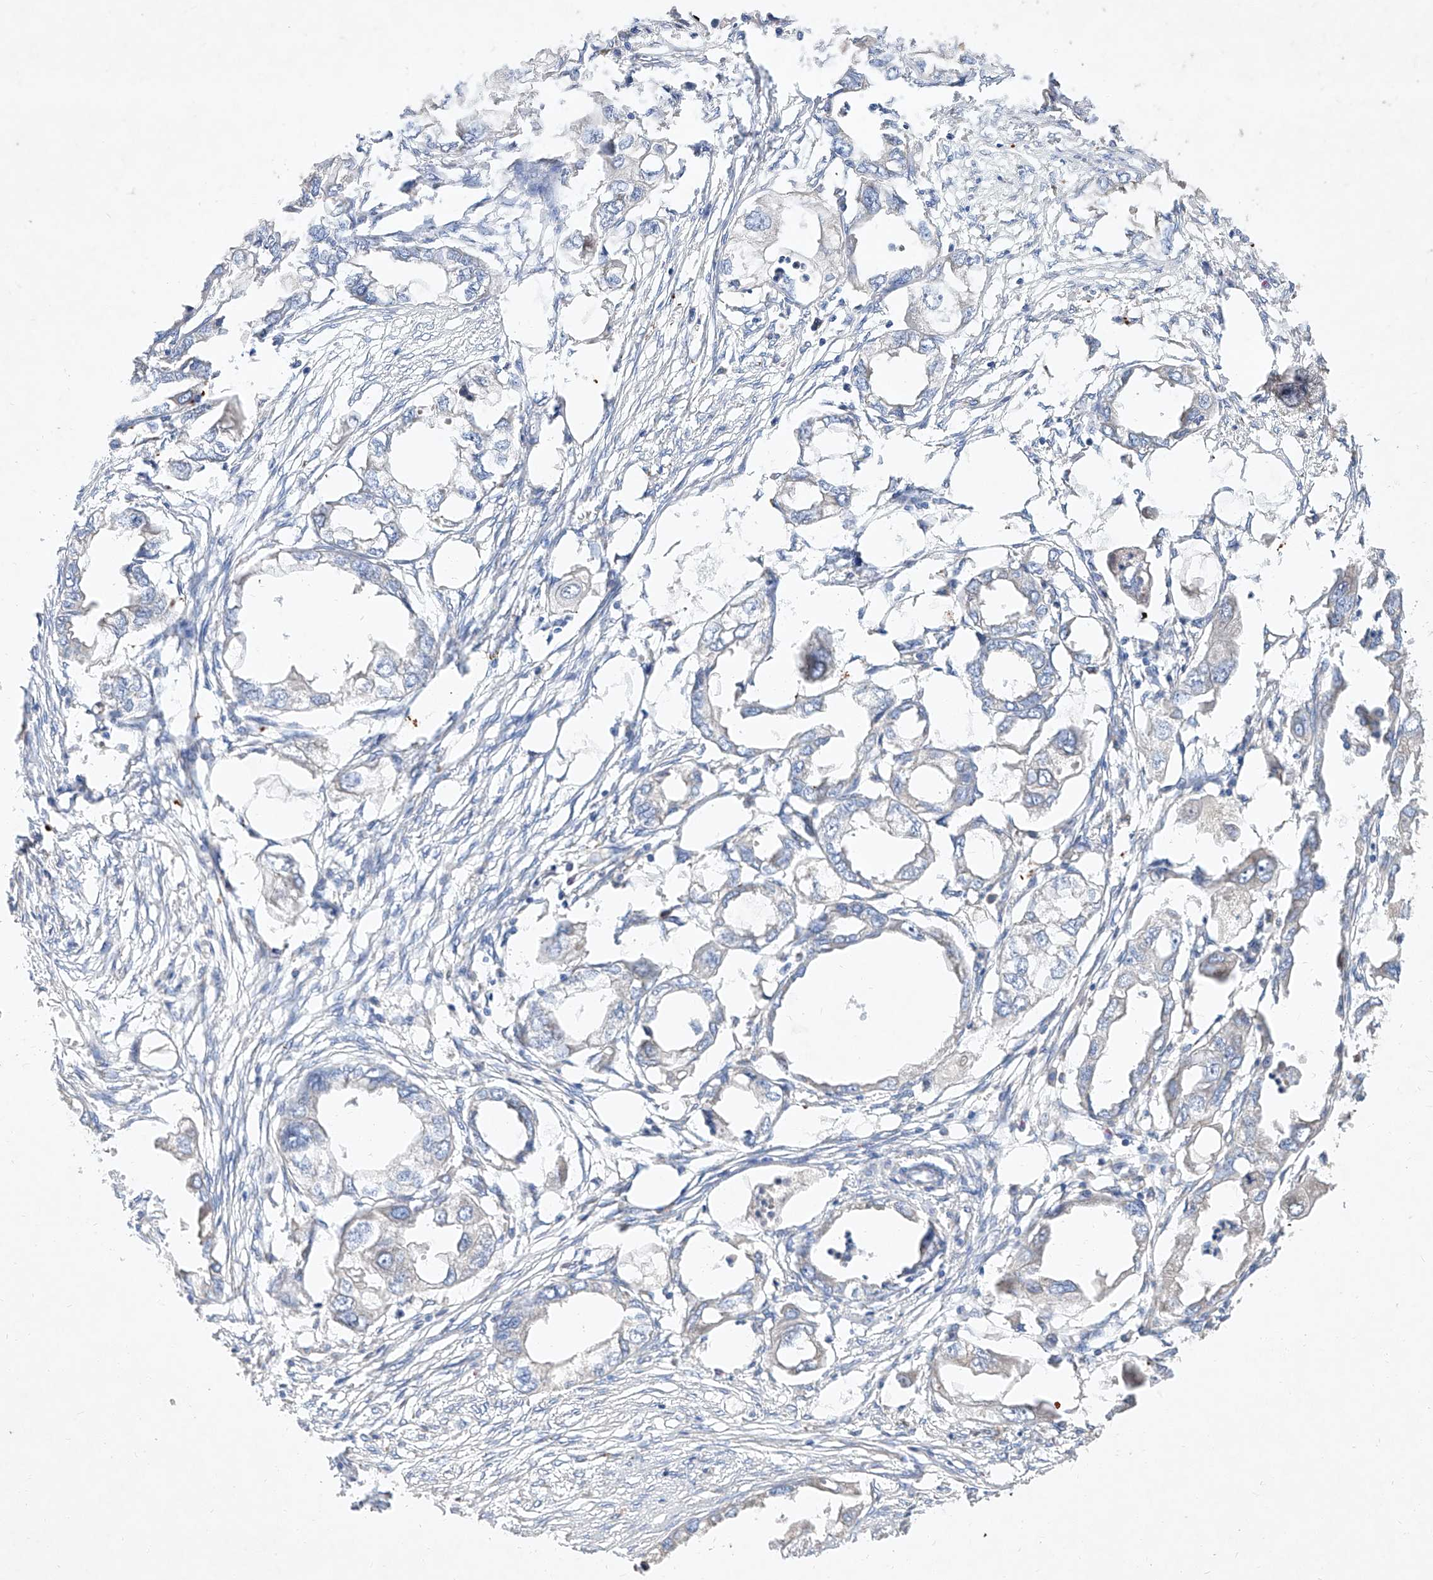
{"staining": {"intensity": "negative", "quantity": "none", "location": "none"}, "tissue": "endometrial cancer", "cell_type": "Tumor cells", "image_type": "cancer", "snomed": [{"axis": "morphology", "description": "Adenocarcinoma, NOS"}, {"axis": "morphology", "description": "Adenocarcinoma, metastatic, NOS"}, {"axis": "topography", "description": "Adipose tissue"}, {"axis": "topography", "description": "Endometrium"}], "caption": "Immunohistochemistry image of endometrial cancer (adenocarcinoma) stained for a protein (brown), which exhibits no expression in tumor cells.", "gene": "DIRAS3", "patient": {"sex": "female", "age": 67}}